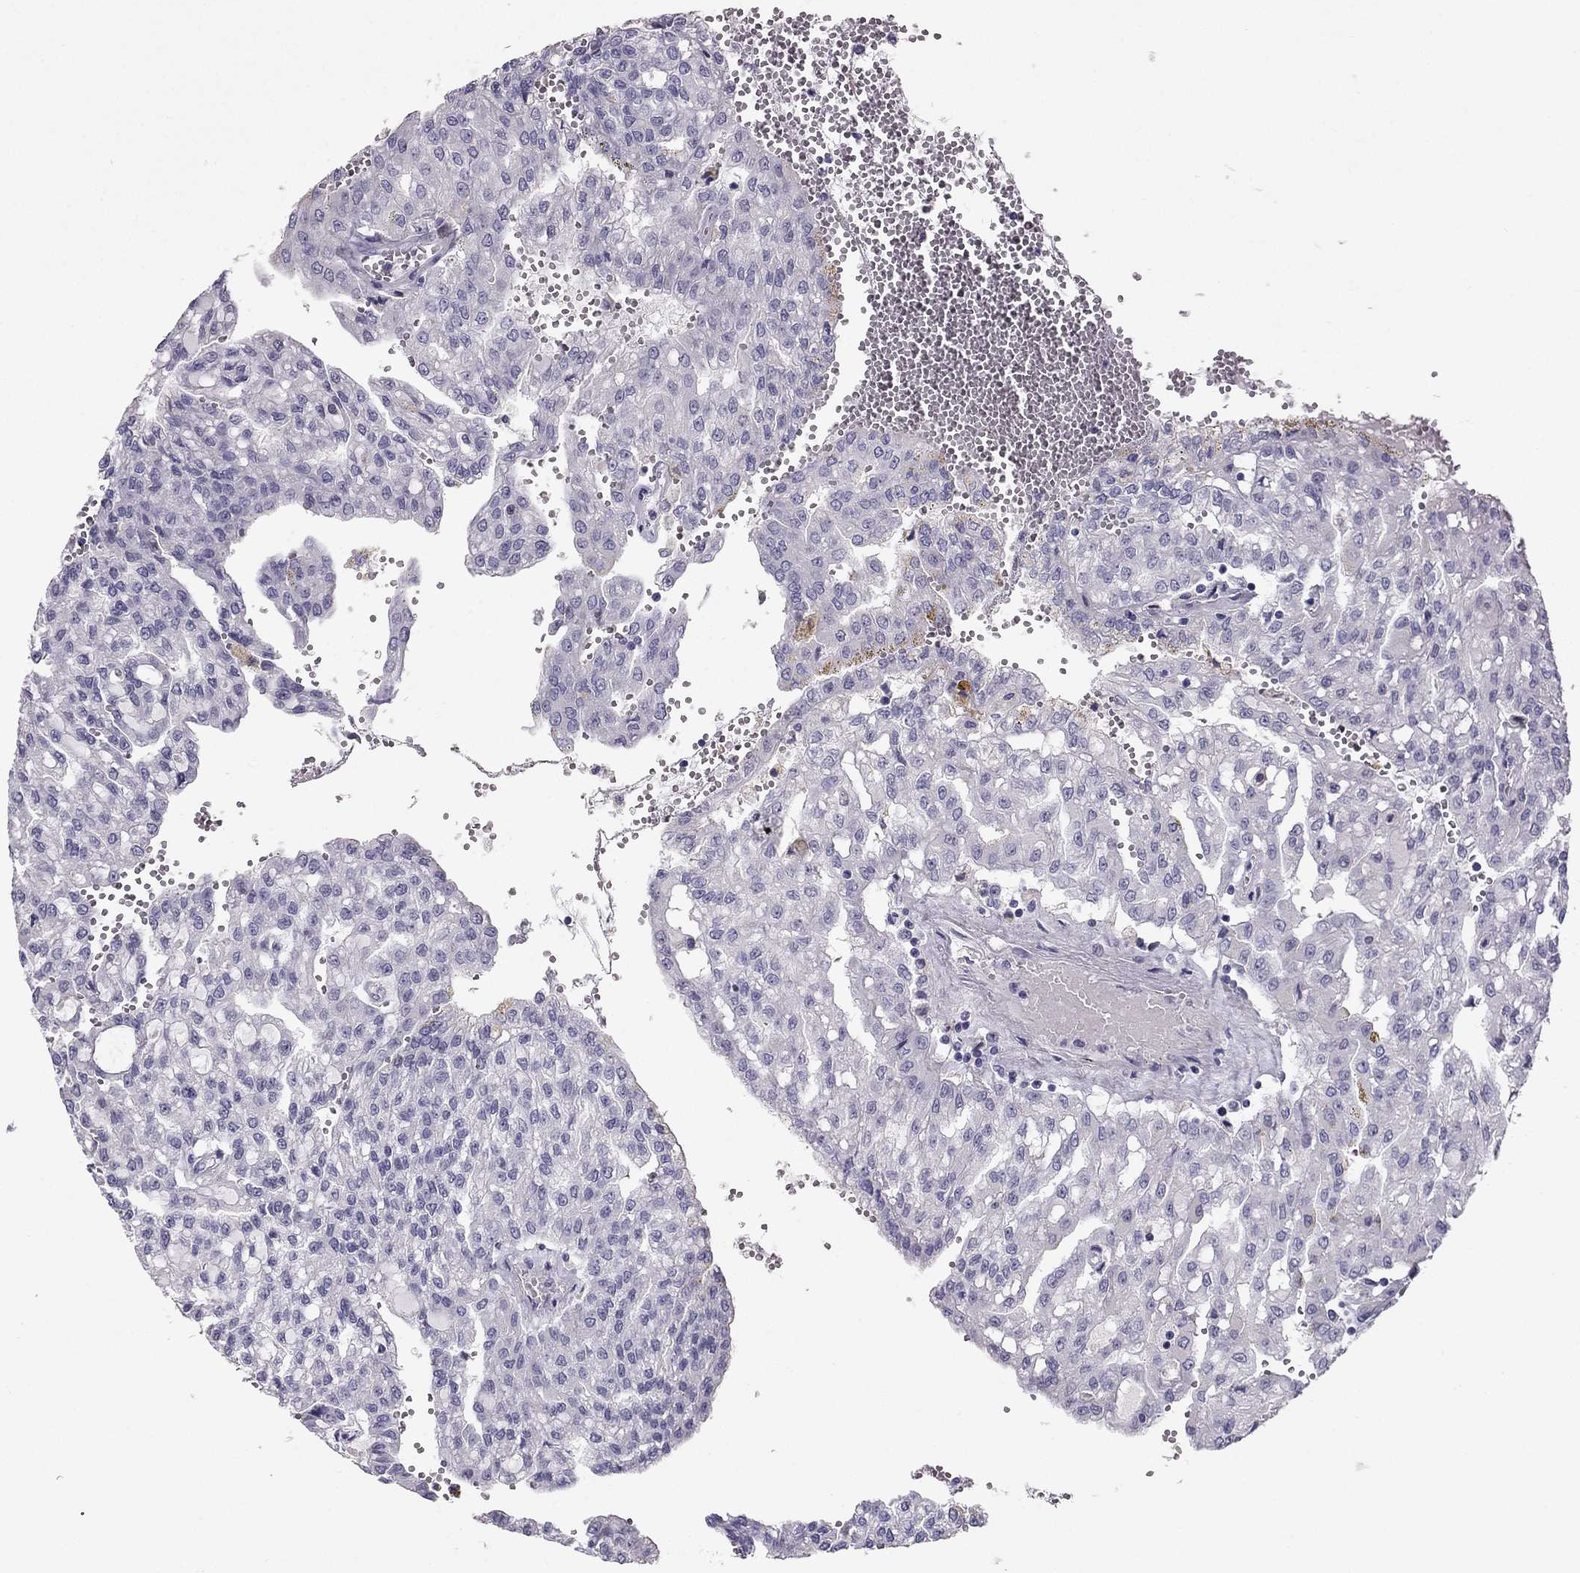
{"staining": {"intensity": "negative", "quantity": "none", "location": "none"}, "tissue": "renal cancer", "cell_type": "Tumor cells", "image_type": "cancer", "snomed": [{"axis": "morphology", "description": "Adenocarcinoma, NOS"}, {"axis": "topography", "description": "Kidney"}], "caption": "IHC histopathology image of neoplastic tissue: renal cancer stained with DAB displays no significant protein expression in tumor cells.", "gene": "LMTK3", "patient": {"sex": "male", "age": 63}}